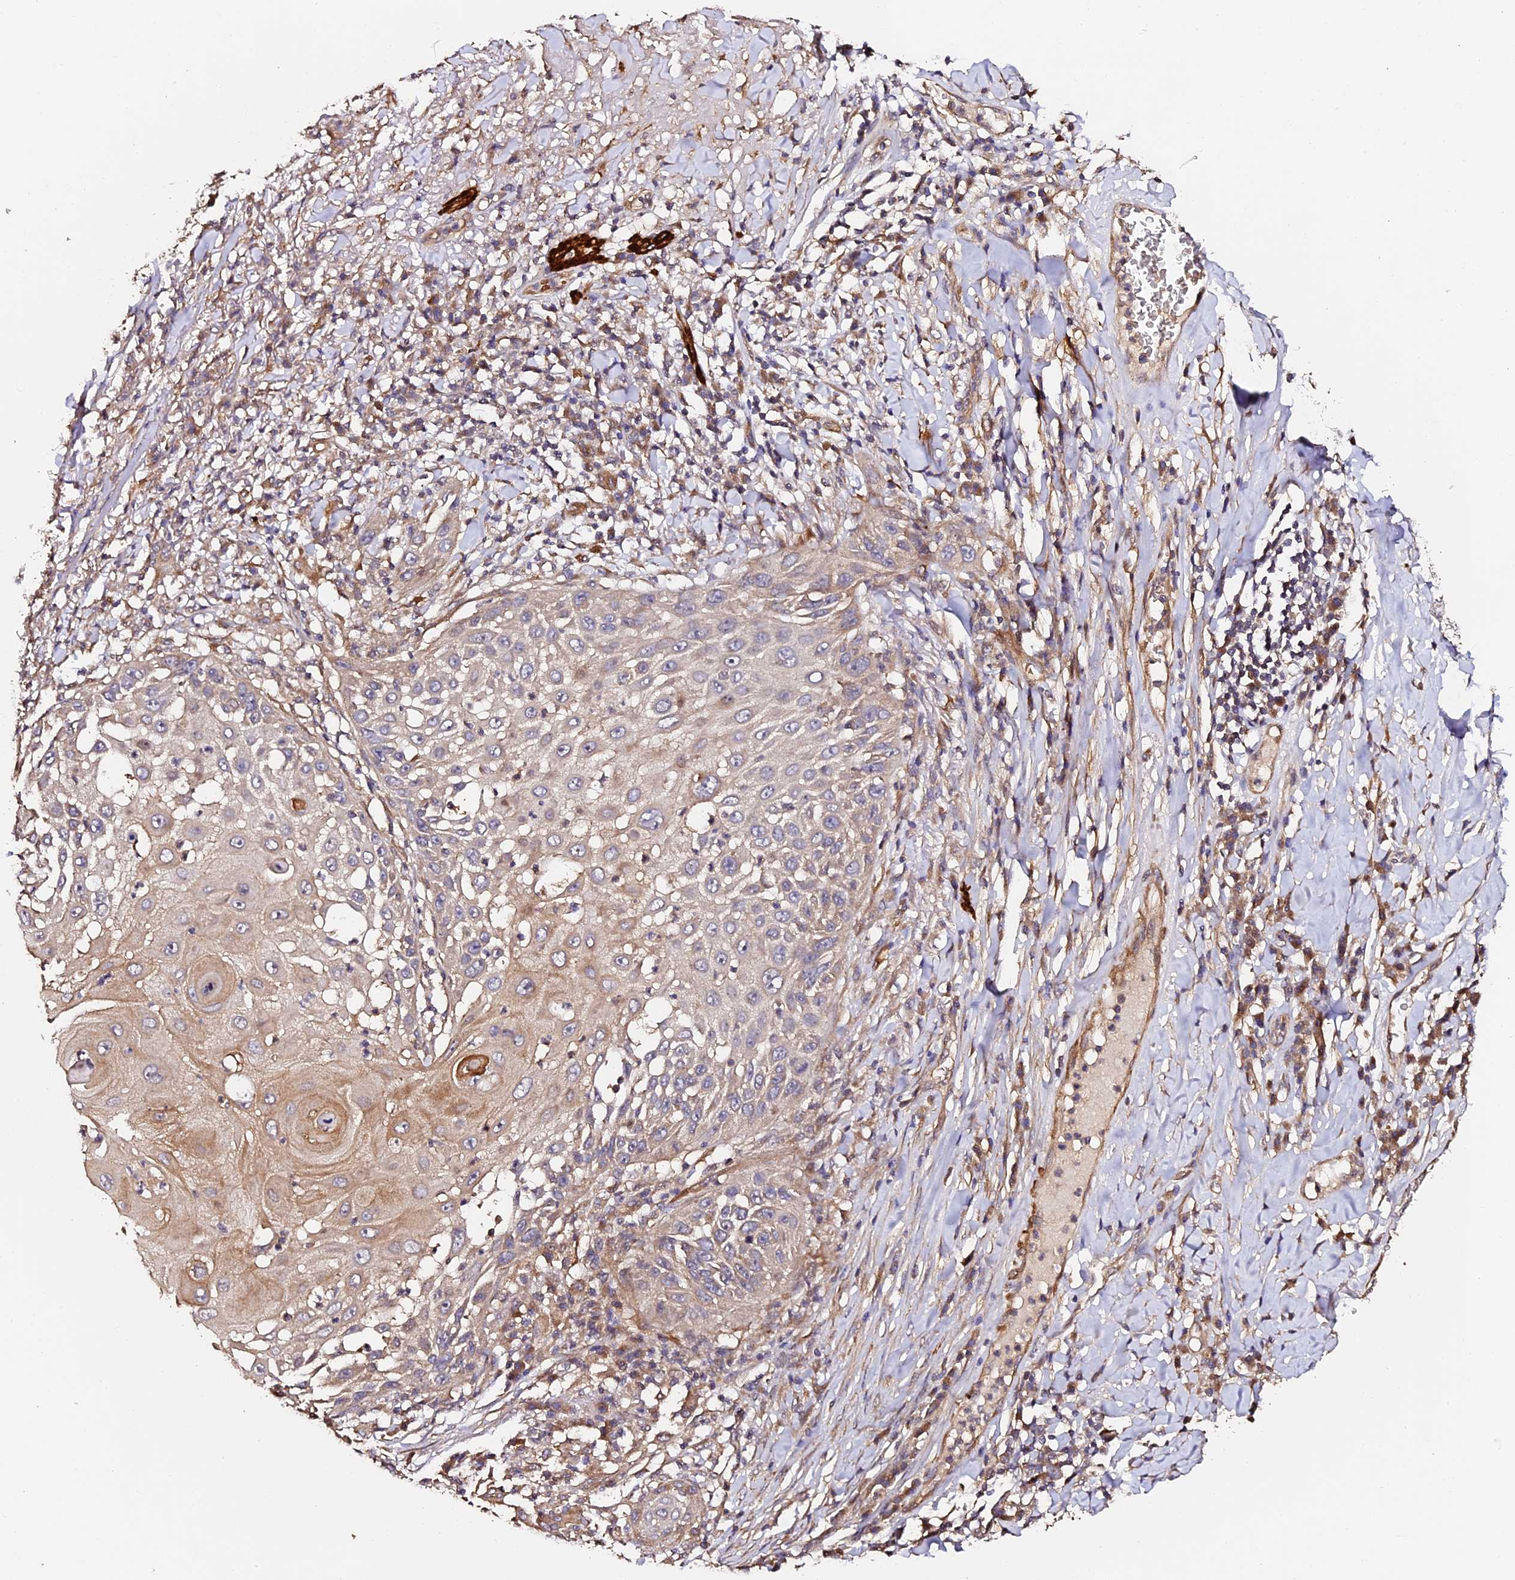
{"staining": {"intensity": "weak", "quantity": "25%-75%", "location": "cytoplasmic/membranous"}, "tissue": "skin cancer", "cell_type": "Tumor cells", "image_type": "cancer", "snomed": [{"axis": "morphology", "description": "Squamous cell carcinoma, NOS"}, {"axis": "topography", "description": "Skin"}], "caption": "Skin cancer (squamous cell carcinoma) stained with immunohistochemistry displays weak cytoplasmic/membranous expression in about 25%-75% of tumor cells.", "gene": "TDO2", "patient": {"sex": "female", "age": 44}}